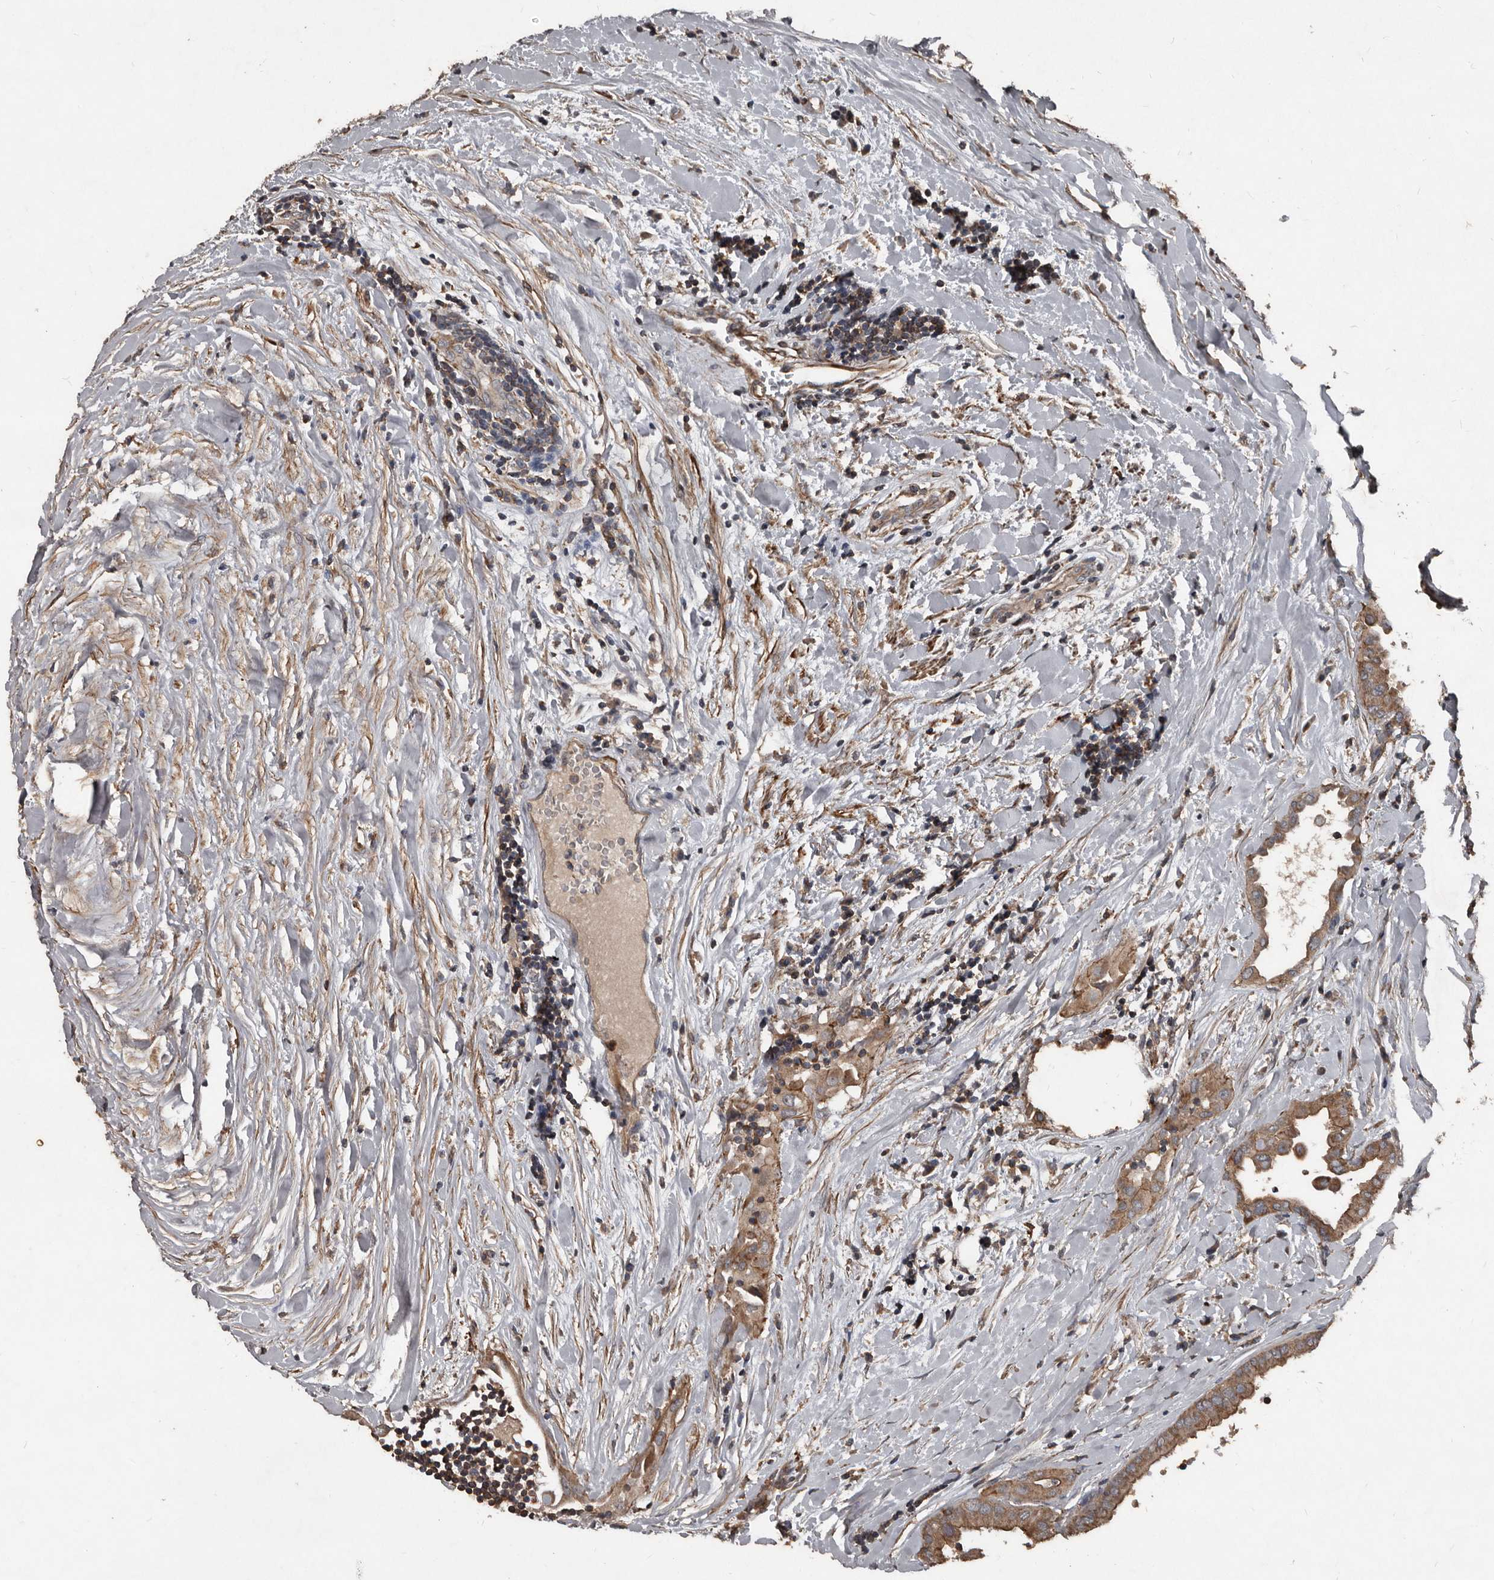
{"staining": {"intensity": "moderate", "quantity": ">75%", "location": "cytoplasmic/membranous"}, "tissue": "thyroid cancer", "cell_type": "Tumor cells", "image_type": "cancer", "snomed": [{"axis": "morphology", "description": "Papillary adenocarcinoma, NOS"}, {"axis": "topography", "description": "Thyroid gland"}], "caption": "Immunohistochemical staining of thyroid cancer displays medium levels of moderate cytoplasmic/membranous staining in about >75% of tumor cells. The staining is performed using DAB brown chromogen to label protein expression. The nuclei are counter-stained blue using hematoxylin.", "gene": "GREB1", "patient": {"sex": "male", "age": 33}}